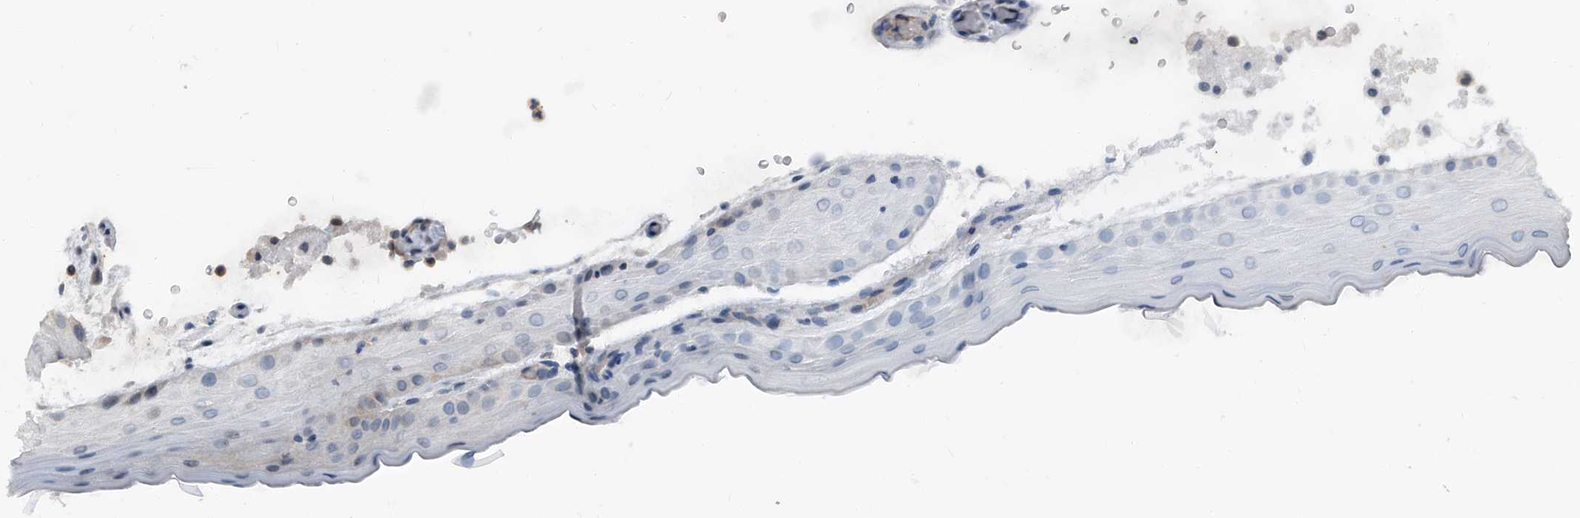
{"staining": {"intensity": "negative", "quantity": "none", "location": "none"}, "tissue": "oral mucosa", "cell_type": "Squamous epithelial cells", "image_type": "normal", "snomed": [{"axis": "morphology", "description": "Normal tissue, NOS"}, {"axis": "topography", "description": "Oral tissue"}], "caption": "Squamous epithelial cells show no significant protein staining in unremarkable oral mucosa. (DAB (3,3'-diaminobenzidine) immunohistochemistry (IHC) with hematoxylin counter stain).", "gene": "CD200", "patient": {"sex": "male", "age": 13}}